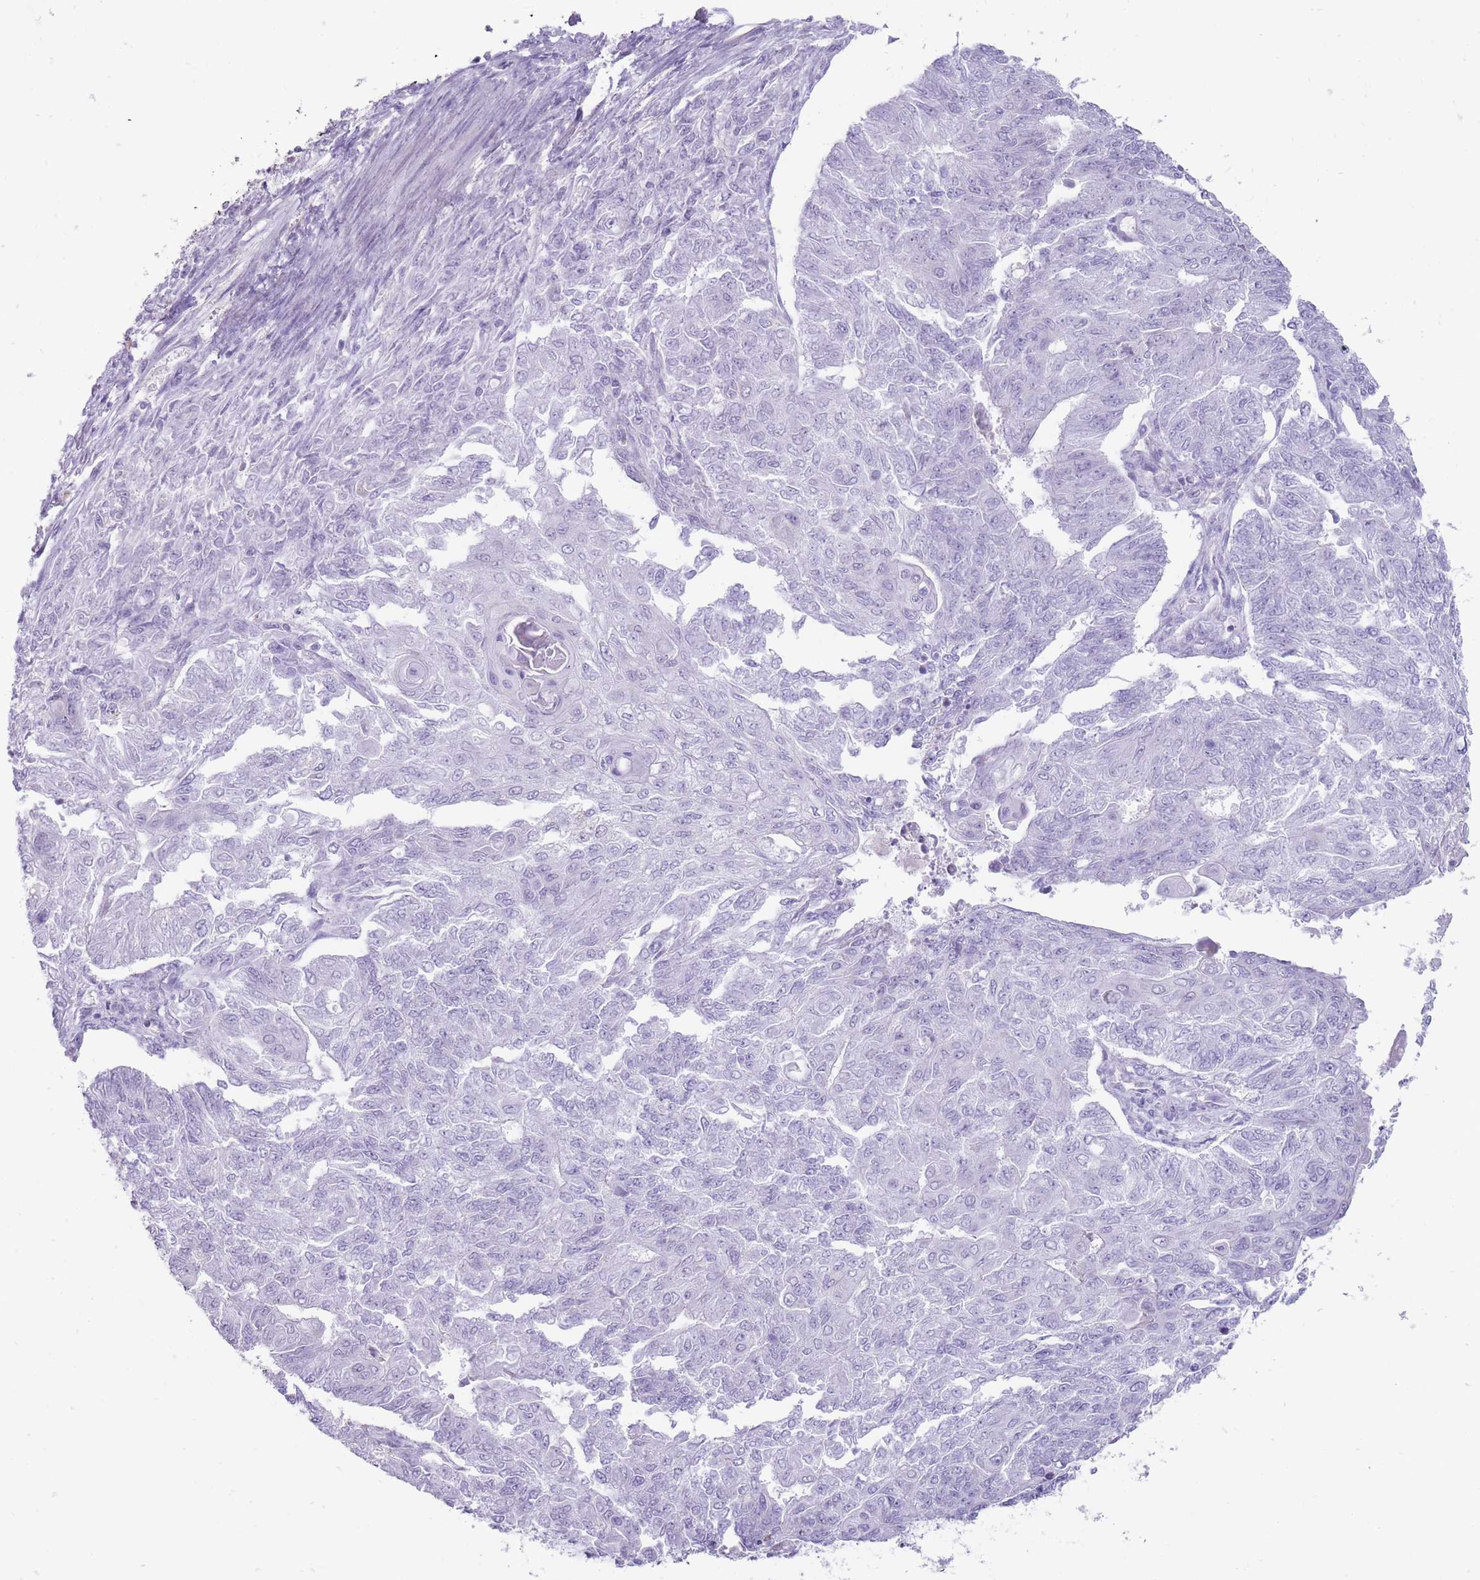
{"staining": {"intensity": "negative", "quantity": "none", "location": "none"}, "tissue": "endometrial cancer", "cell_type": "Tumor cells", "image_type": "cancer", "snomed": [{"axis": "morphology", "description": "Adenocarcinoma, NOS"}, {"axis": "topography", "description": "Endometrium"}], "caption": "This is an immunohistochemistry histopathology image of human endometrial adenocarcinoma. There is no expression in tumor cells.", "gene": "ERICH4", "patient": {"sex": "female", "age": 32}}